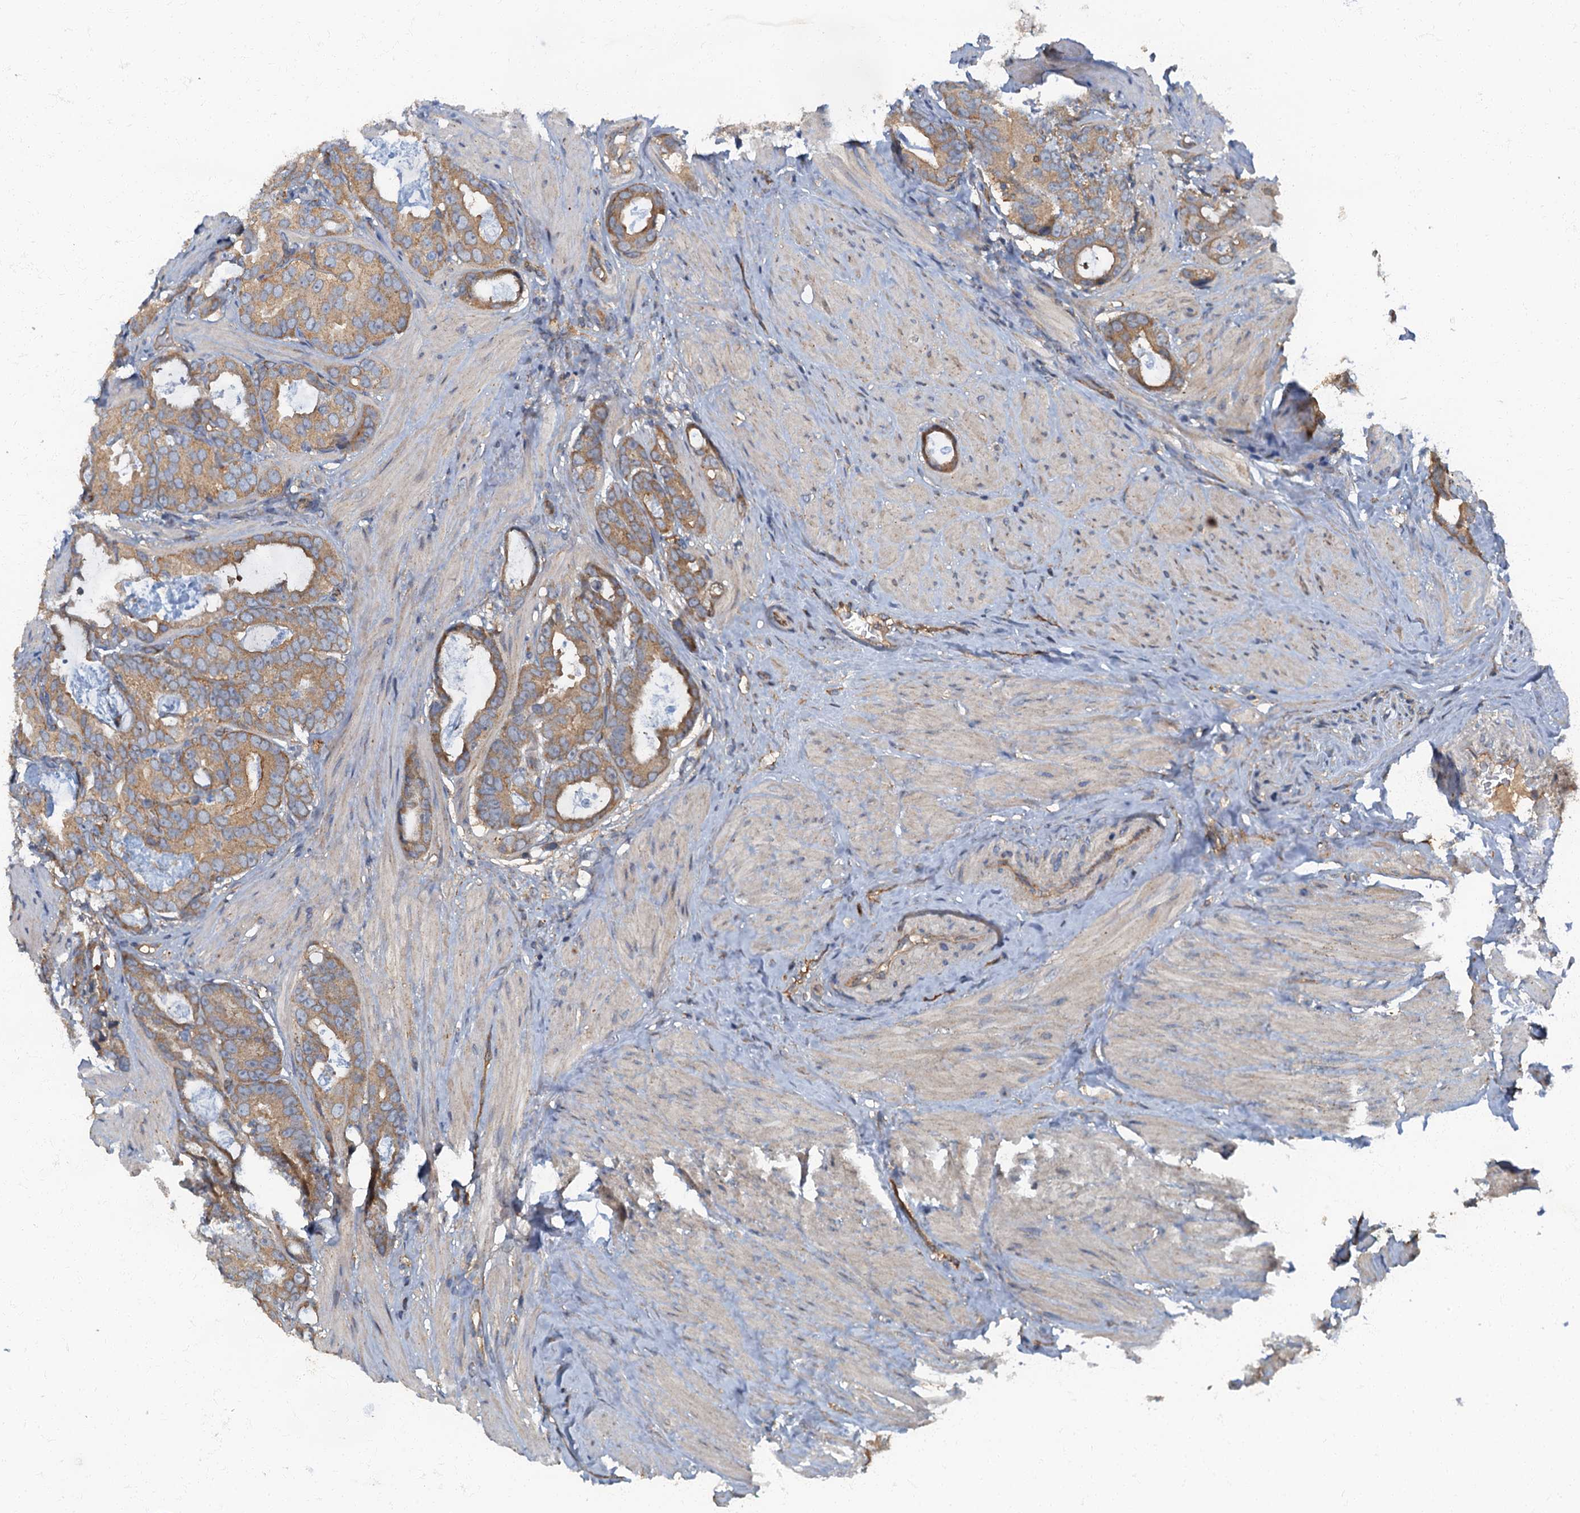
{"staining": {"intensity": "moderate", "quantity": ">75%", "location": "cytoplasmic/membranous"}, "tissue": "prostate cancer", "cell_type": "Tumor cells", "image_type": "cancer", "snomed": [{"axis": "morphology", "description": "Adenocarcinoma, Low grade"}, {"axis": "topography", "description": "Prostate"}], "caption": "The photomicrograph reveals staining of prostate adenocarcinoma (low-grade), revealing moderate cytoplasmic/membranous protein staining (brown color) within tumor cells.", "gene": "ARL11", "patient": {"sex": "male", "age": 71}}